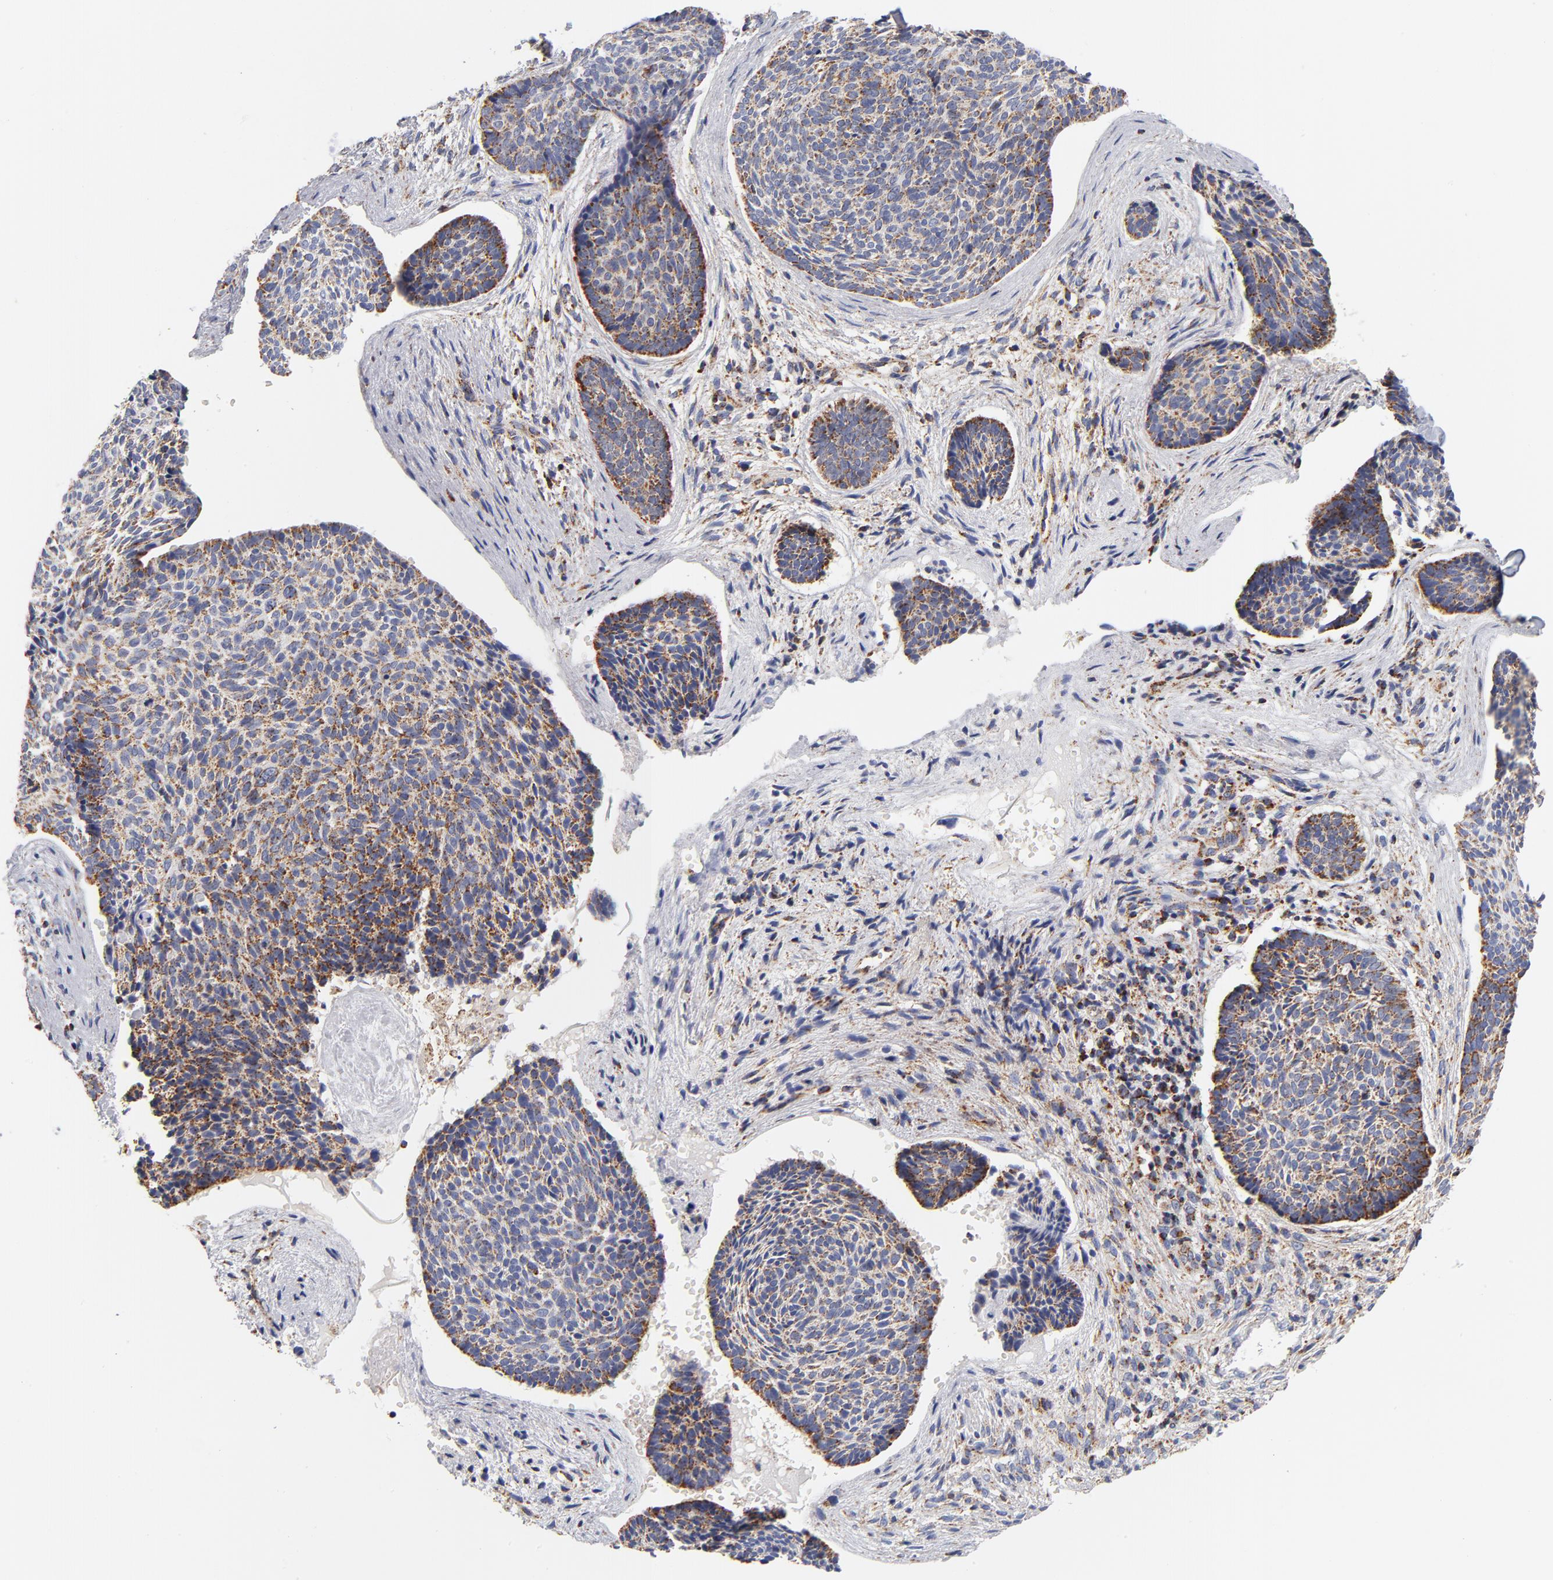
{"staining": {"intensity": "moderate", "quantity": ">75%", "location": "cytoplasmic/membranous"}, "tissue": "skin cancer", "cell_type": "Tumor cells", "image_type": "cancer", "snomed": [{"axis": "morphology", "description": "Normal tissue, NOS"}, {"axis": "morphology", "description": "Basal cell carcinoma"}, {"axis": "topography", "description": "Skin"}], "caption": "This is a micrograph of IHC staining of skin cancer, which shows moderate expression in the cytoplasmic/membranous of tumor cells.", "gene": "ECHS1", "patient": {"sex": "female", "age": 57}}